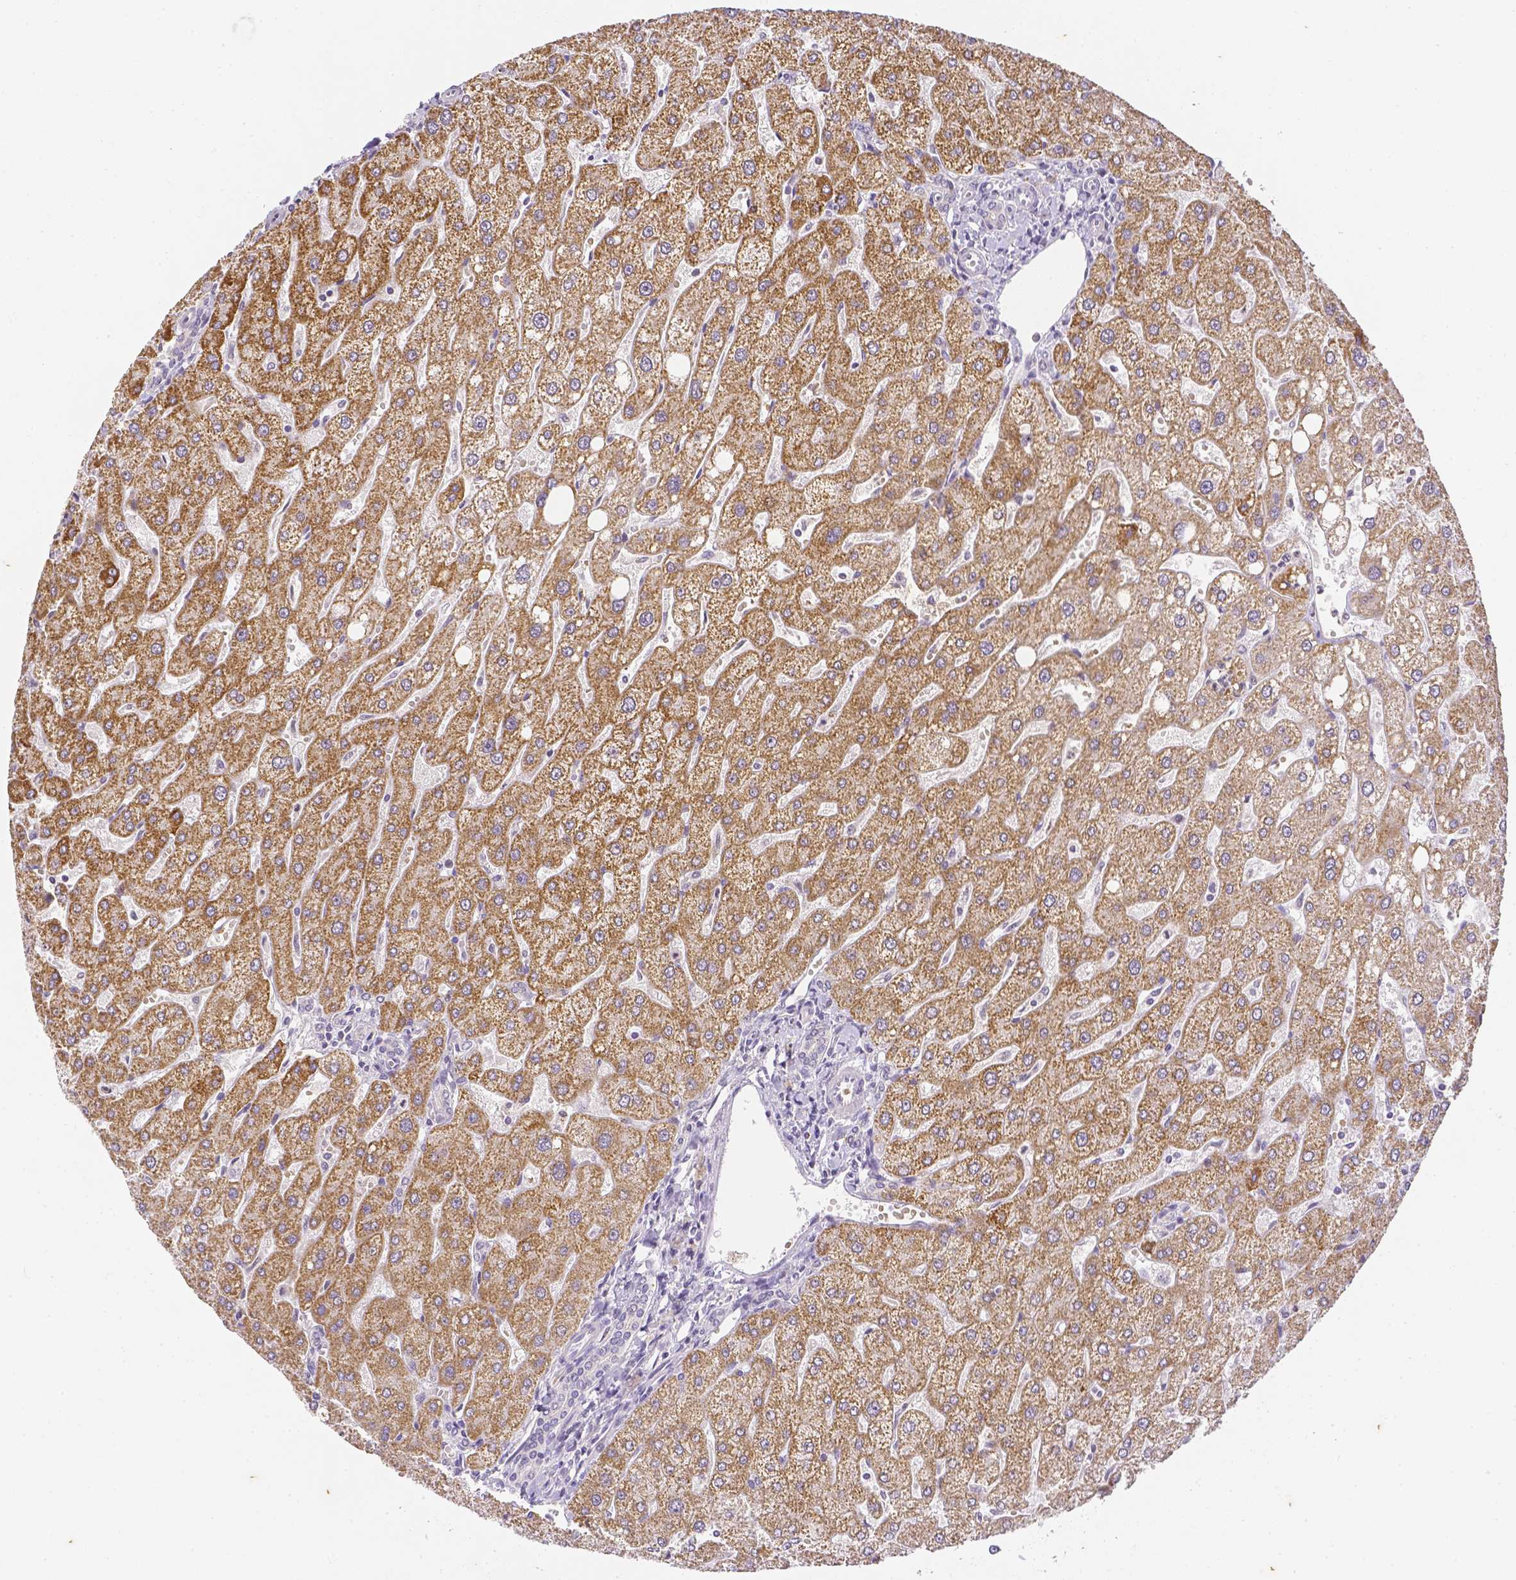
{"staining": {"intensity": "negative", "quantity": "none", "location": "none"}, "tissue": "liver", "cell_type": "Cholangiocytes", "image_type": "normal", "snomed": [{"axis": "morphology", "description": "Normal tissue, NOS"}, {"axis": "topography", "description": "Liver"}], "caption": "This photomicrograph is of benign liver stained with immunohistochemistry (IHC) to label a protein in brown with the nuclei are counter-stained blue. There is no staining in cholangiocytes.", "gene": "ZNF280B", "patient": {"sex": "male", "age": 67}}